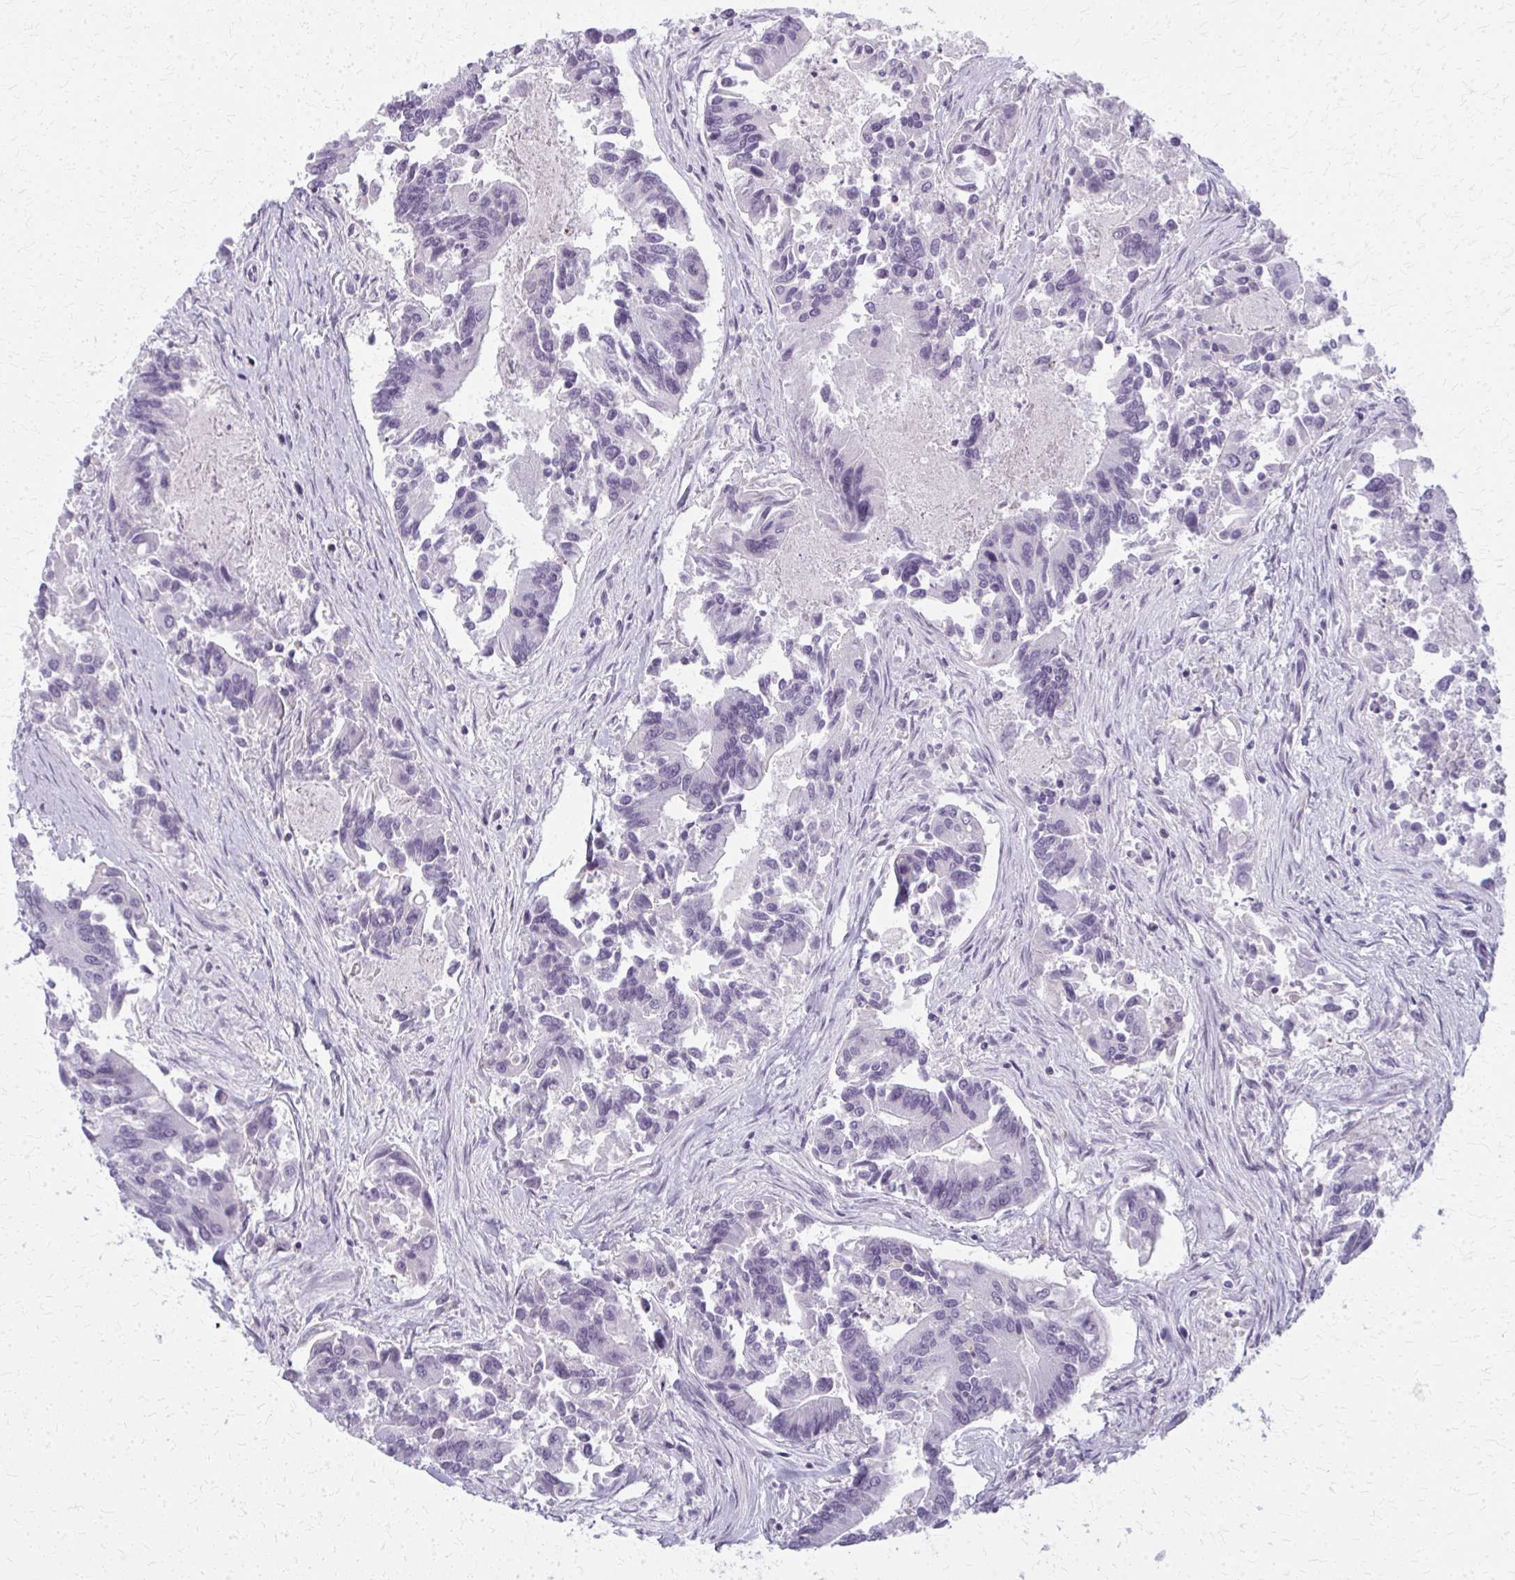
{"staining": {"intensity": "negative", "quantity": "none", "location": "none"}, "tissue": "colorectal cancer", "cell_type": "Tumor cells", "image_type": "cancer", "snomed": [{"axis": "morphology", "description": "Adenocarcinoma, NOS"}, {"axis": "topography", "description": "Colon"}], "caption": "There is no significant staining in tumor cells of adenocarcinoma (colorectal).", "gene": "CASQ2", "patient": {"sex": "female", "age": 67}}